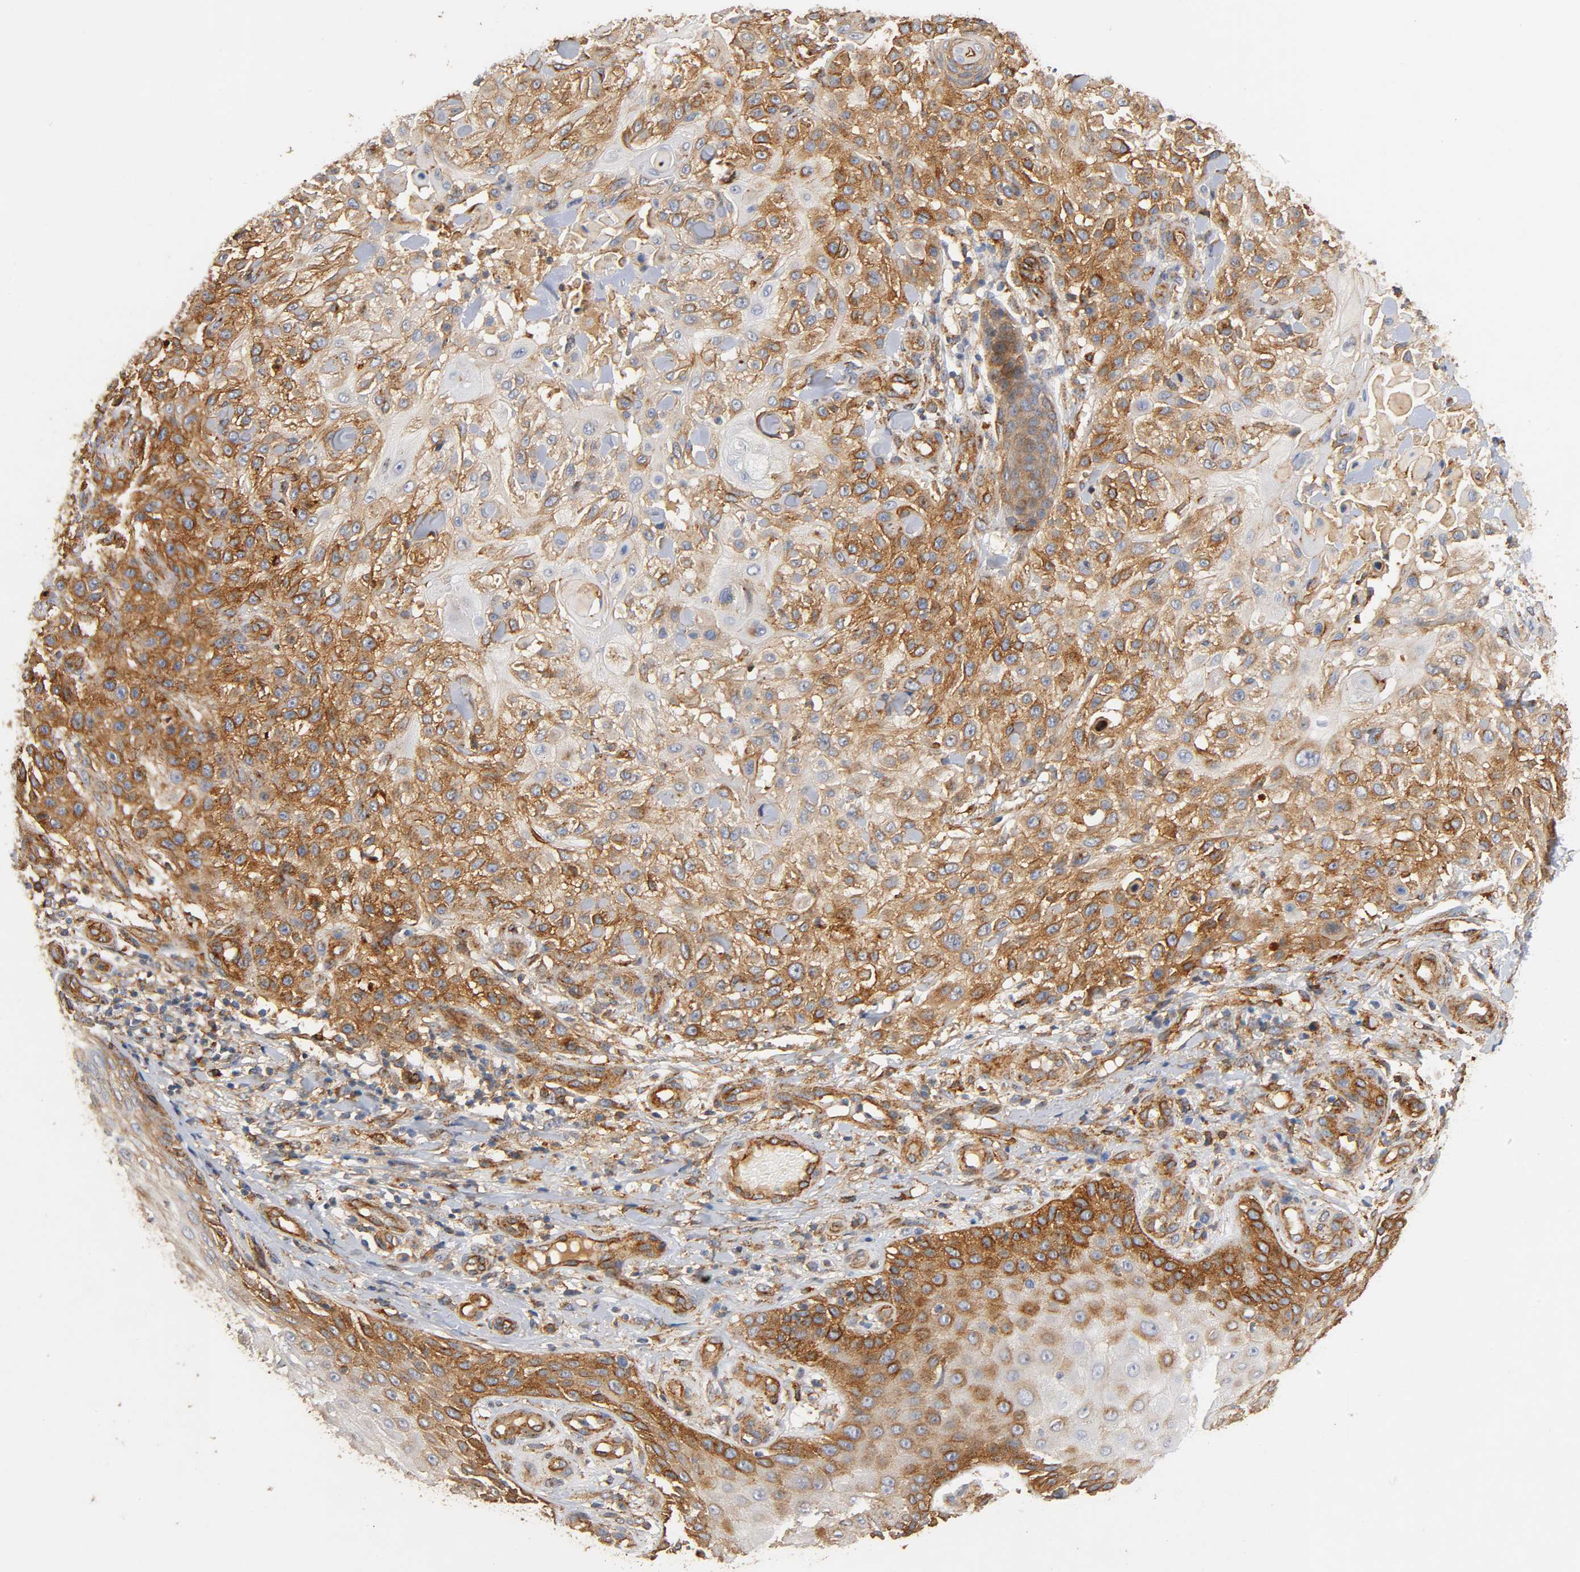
{"staining": {"intensity": "strong", "quantity": ">75%", "location": "cytoplasmic/membranous"}, "tissue": "skin cancer", "cell_type": "Tumor cells", "image_type": "cancer", "snomed": [{"axis": "morphology", "description": "Squamous cell carcinoma, NOS"}, {"axis": "topography", "description": "Skin"}], "caption": "High-power microscopy captured an immunohistochemistry histopathology image of skin cancer, revealing strong cytoplasmic/membranous expression in approximately >75% of tumor cells. Nuclei are stained in blue.", "gene": "IFITM3", "patient": {"sex": "female", "age": 42}}